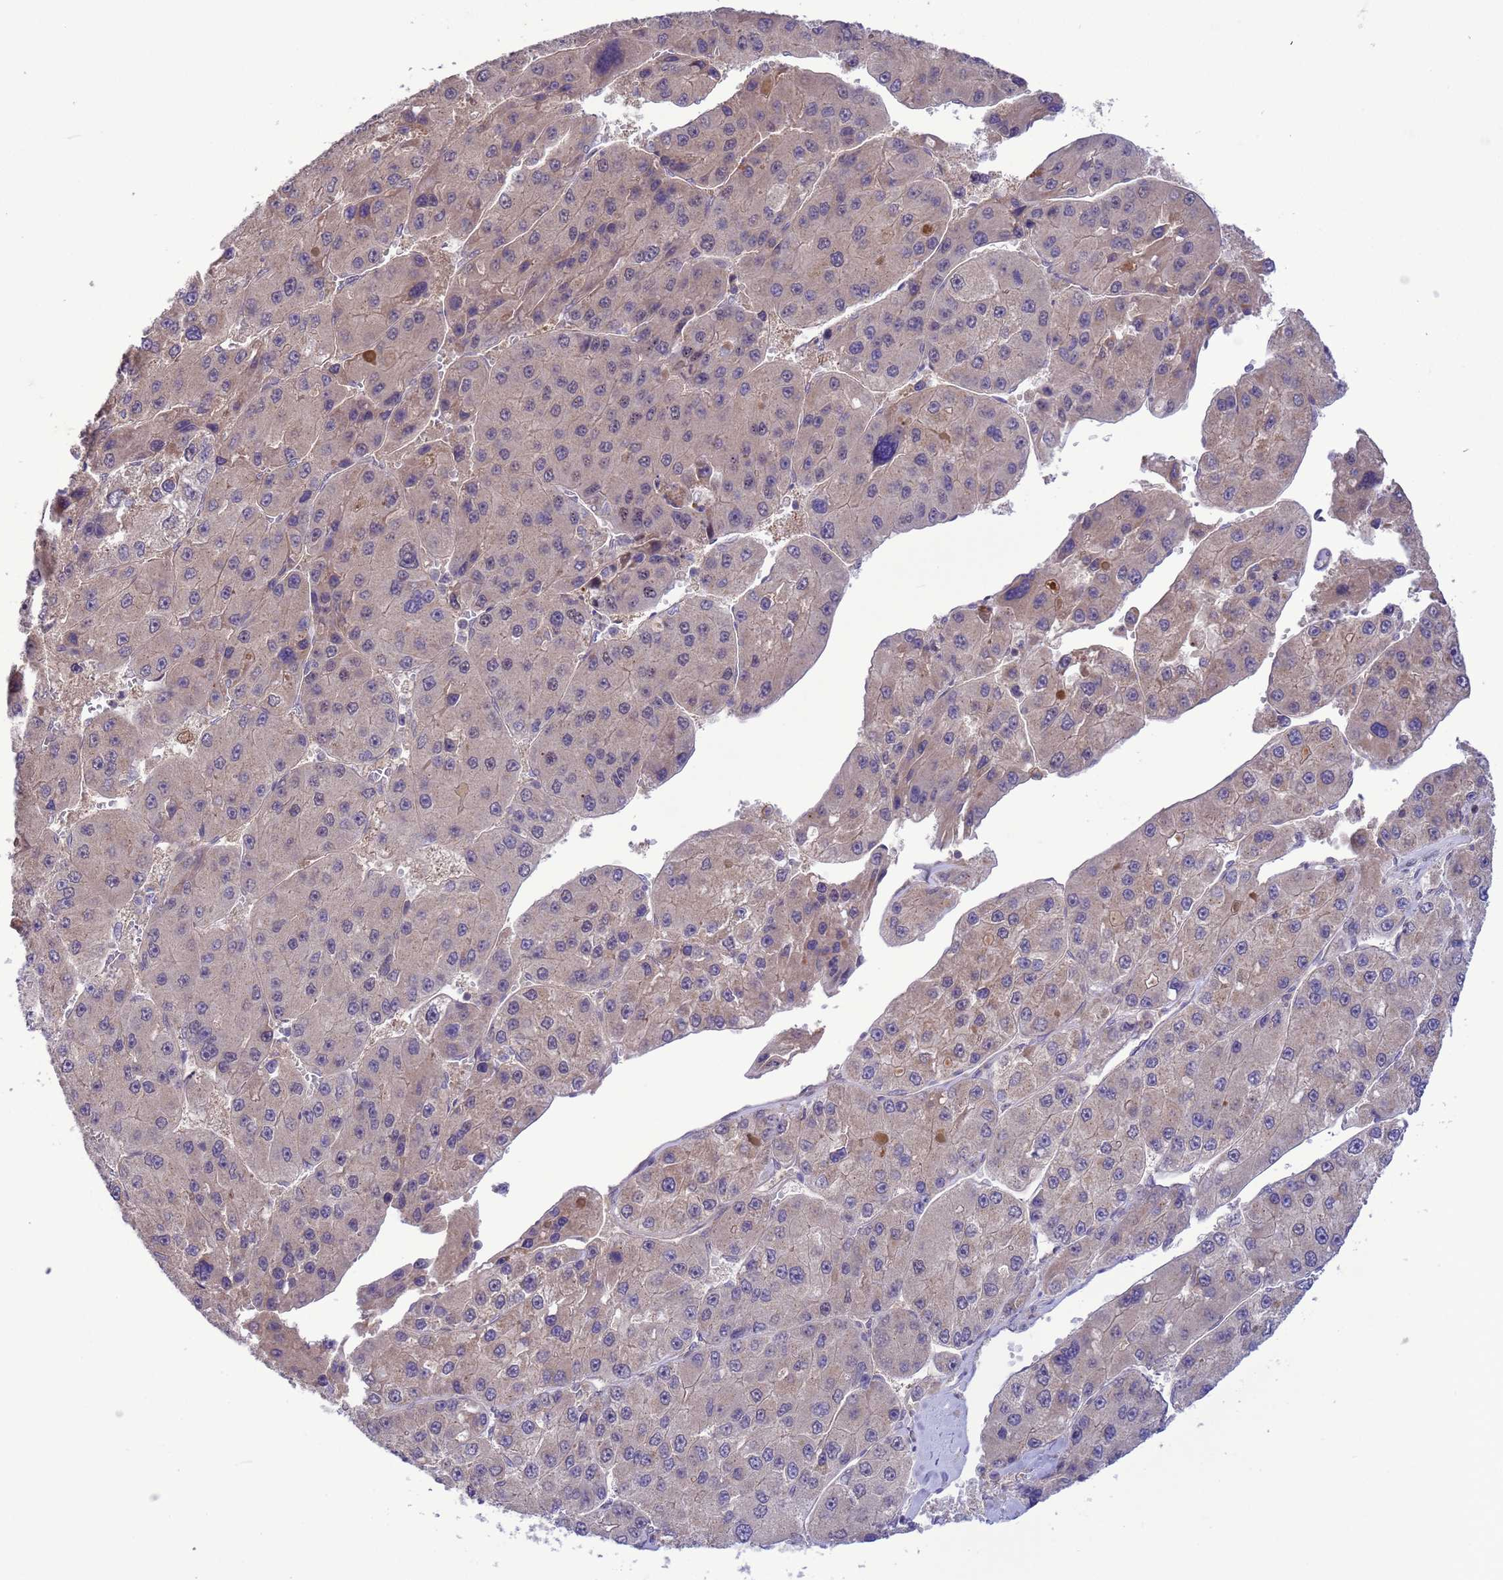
{"staining": {"intensity": "weak", "quantity": "<25%", "location": "cytoplasmic/membranous"}, "tissue": "liver cancer", "cell_type": "Tumor cells", "image_type": "cancer", "snomed": [{"axis": "morphology", "description": "Carcinoma, Hepatocellular, NOS"}, {"axis": "topography", "description": "Liver"}], "caption": "This is an immunohistochemistry histopathology image of hepatocellular carcinoma (liver). There is no positivity in tumor cells.", "gene": "GJA10", "patient": {"sex": "female", "age": 73}}